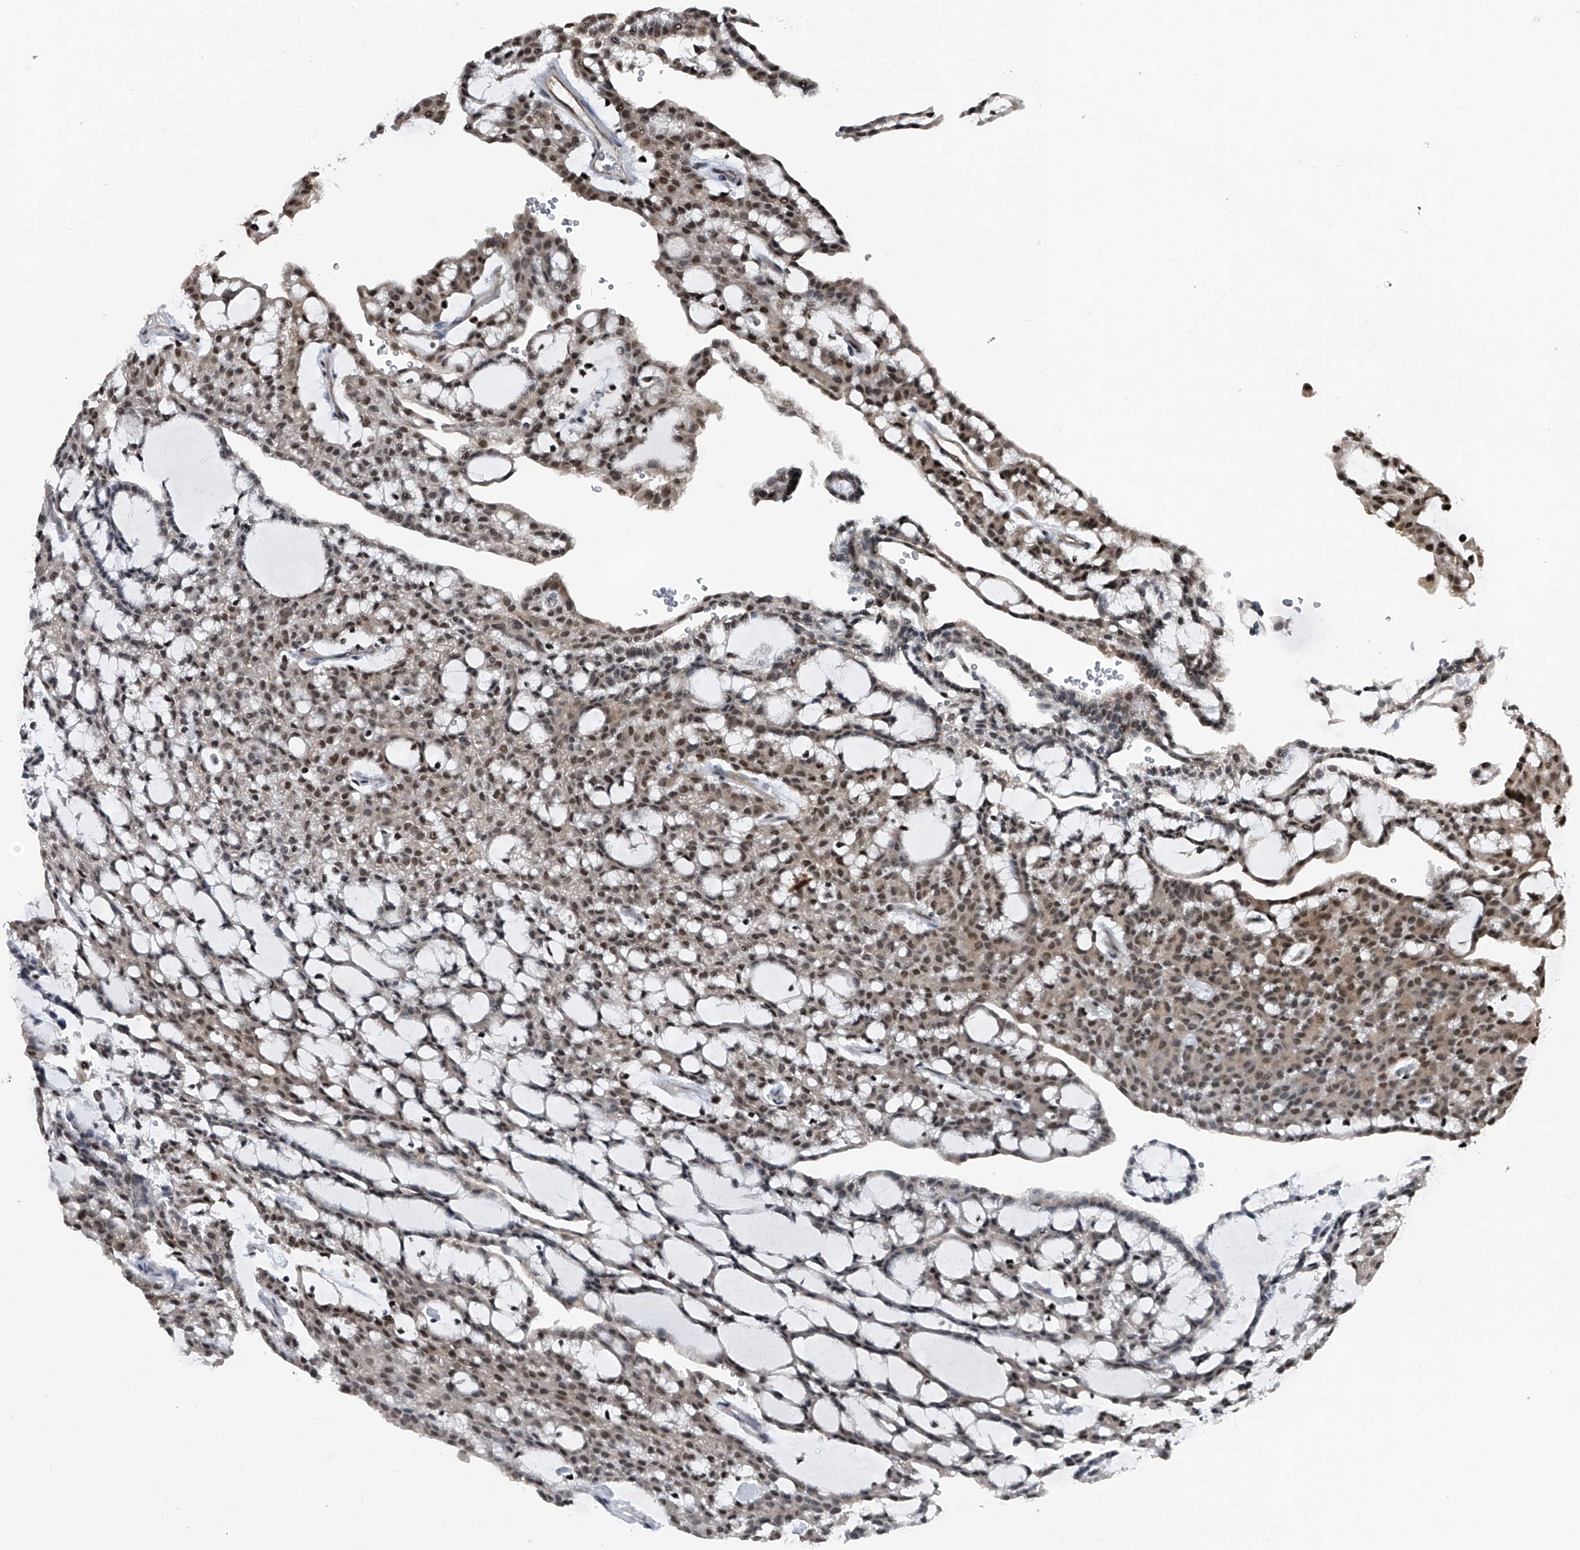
{"staining": {"intensity": "moderate", "quantity": "25%-75%", "location": "nuclear"}, "tissue": "renal cancer", "cell_type": "Tumor cells", "image_type": "cancer", "snomed": [{"axis": "morphology", "description": "Adenocarcinoma, NOS"}, {"axis": "topography", "description": "Kidney"}], "caption": "High-magnification brightfield microscopy of adenocarcinoma (renal) stained with DAB (brown) and counterstained with hematoxylin (blue). tumor cells exhibit moderate nuclear expression is seen in about25%-75% of cells. The staining was performed using DAB (3,3'-diaminobenzidine) to visualize the protein expression in brown, while the nuclei were stained in blue with hematoxylin (Magnification: 20x).", "gene": "FKBP5", "patient": {"sex": "male", "age": 63}}